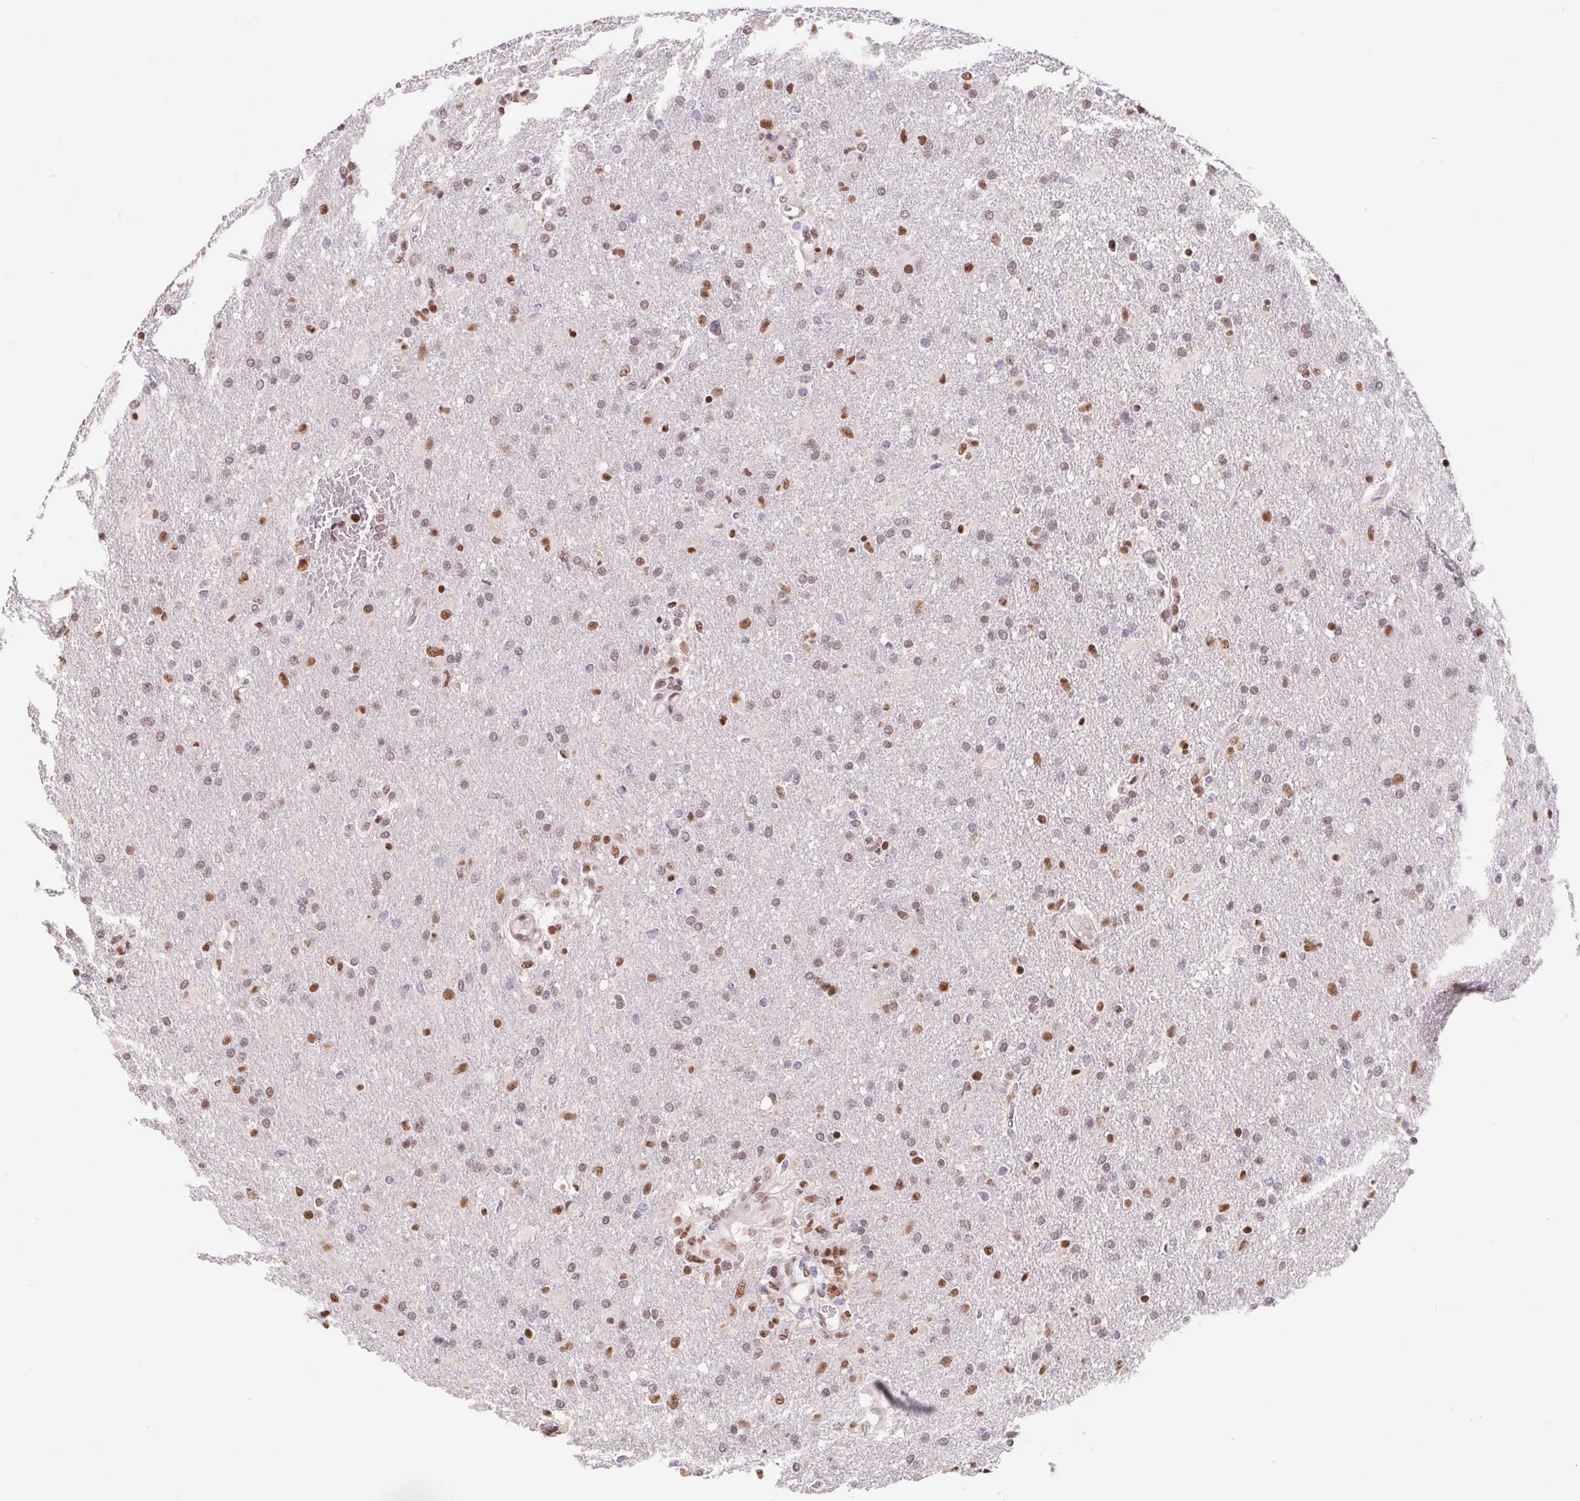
{"staining": {"intensity": "weak", "quantity": "25%-75%", "location": "nuclear"}, "tissue": "glioma", "cell_type": "Tumor cells", "image_type": "cancer", "snomed": [{"axis": "morphology", "description": "Glioma, malignant, High grade"}, {"axis": "topography", "description": "Brain"}], "caption": "Human glioma stained for a protein (brown) reveals weak nuclear positive expression in about 25%-75% of tumor cells.", "gene": "CAND1", "patient": {"sex": "male", "age": 68}}